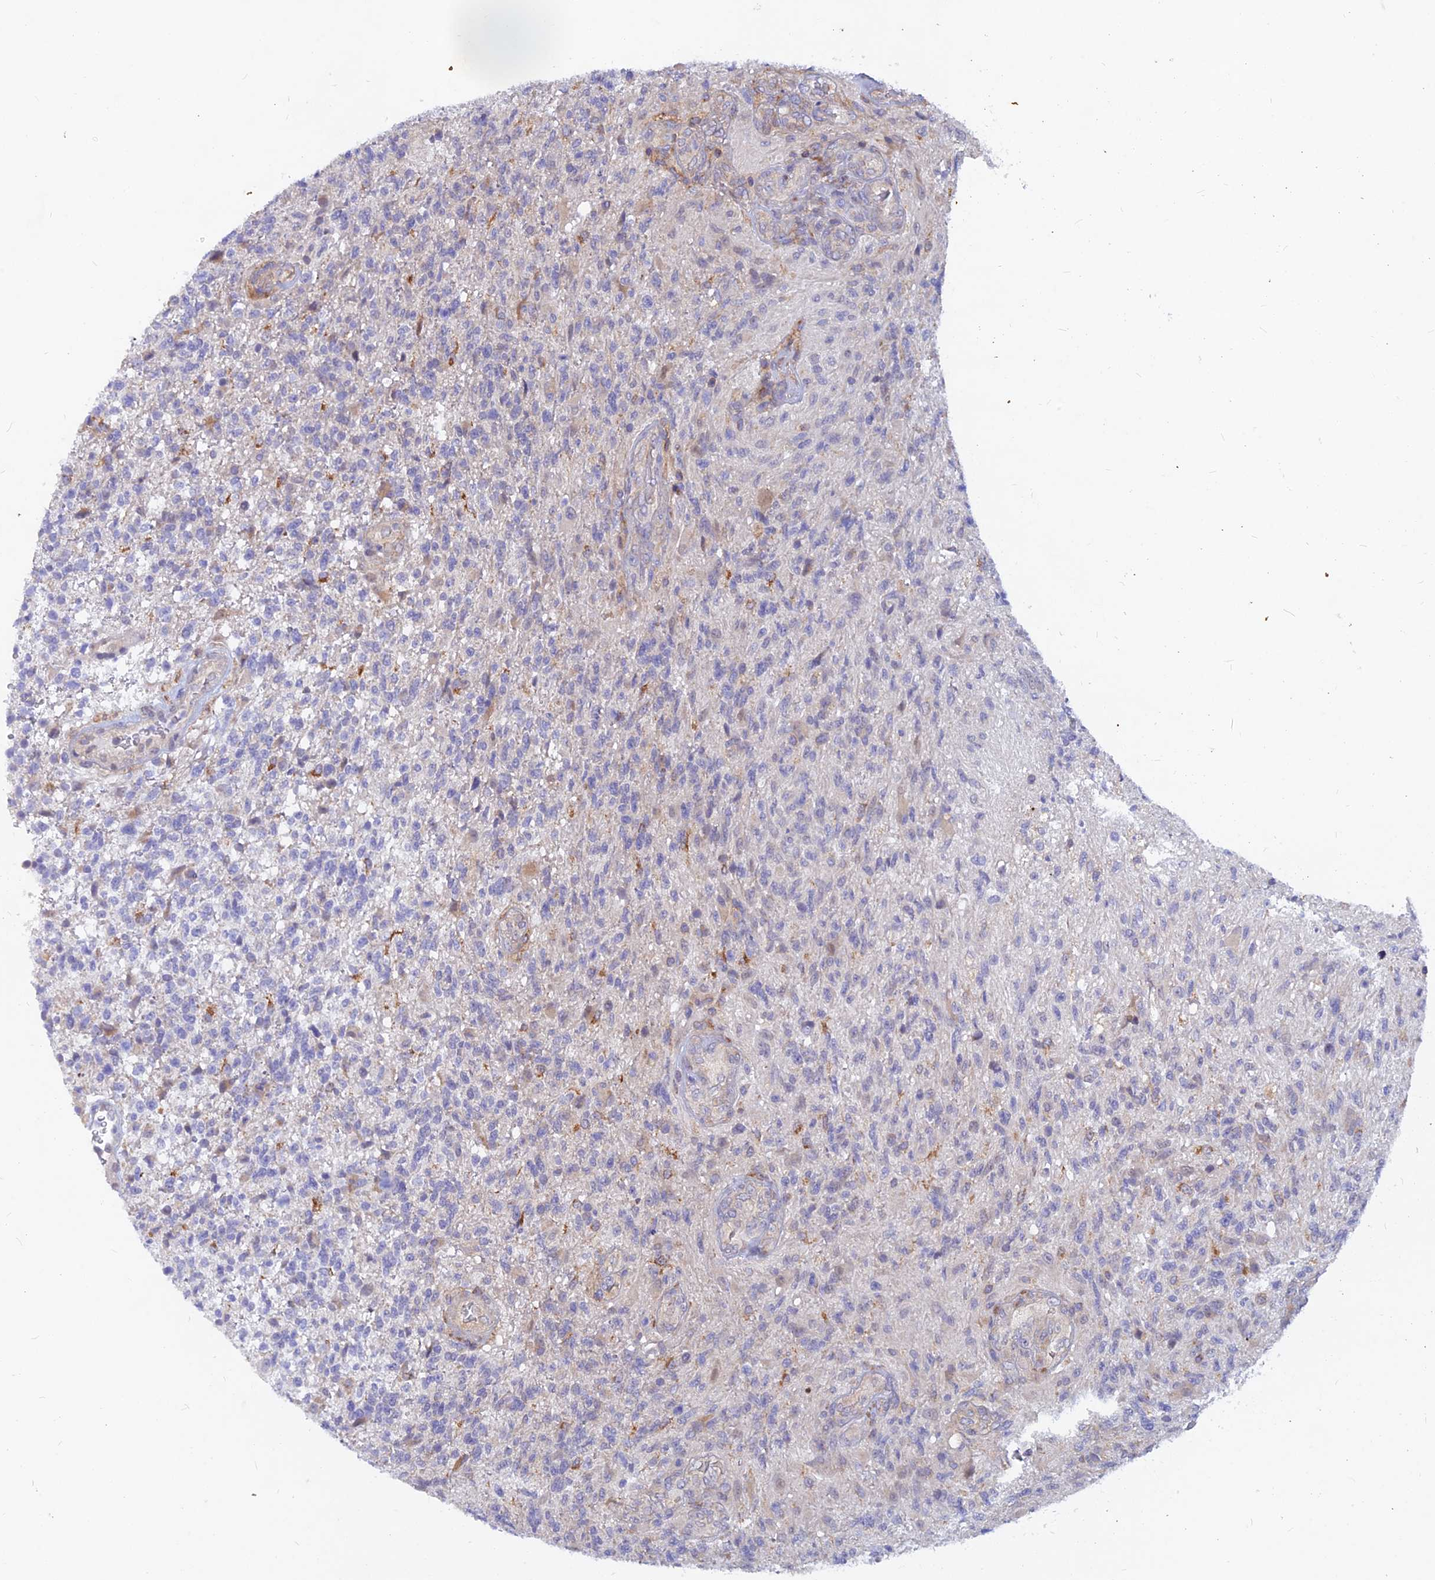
{"staining": {"intensity": "negative", "quantity": "none", "location": "none"}, "tissue": "glioma", "cell_type": "Tumor cells", "image_type": "cancer", "snomed": [{"axis": "morphology", "description": "Glioma, malignant, High grade"}, {"axis": "topography", "description": "Brain"}], "caption": "The immunohistochemistry histopathology image has no significant staining in tumor cells of malignant glioma (high-grade) tissue. (Brightfield microscopy of DAB (3,3'-diaminobenzidine) immunohistochemistry (IHC) at high magnification).", "gene": "DNAJC16", "patient": {"sex": "male", "age": 56}}